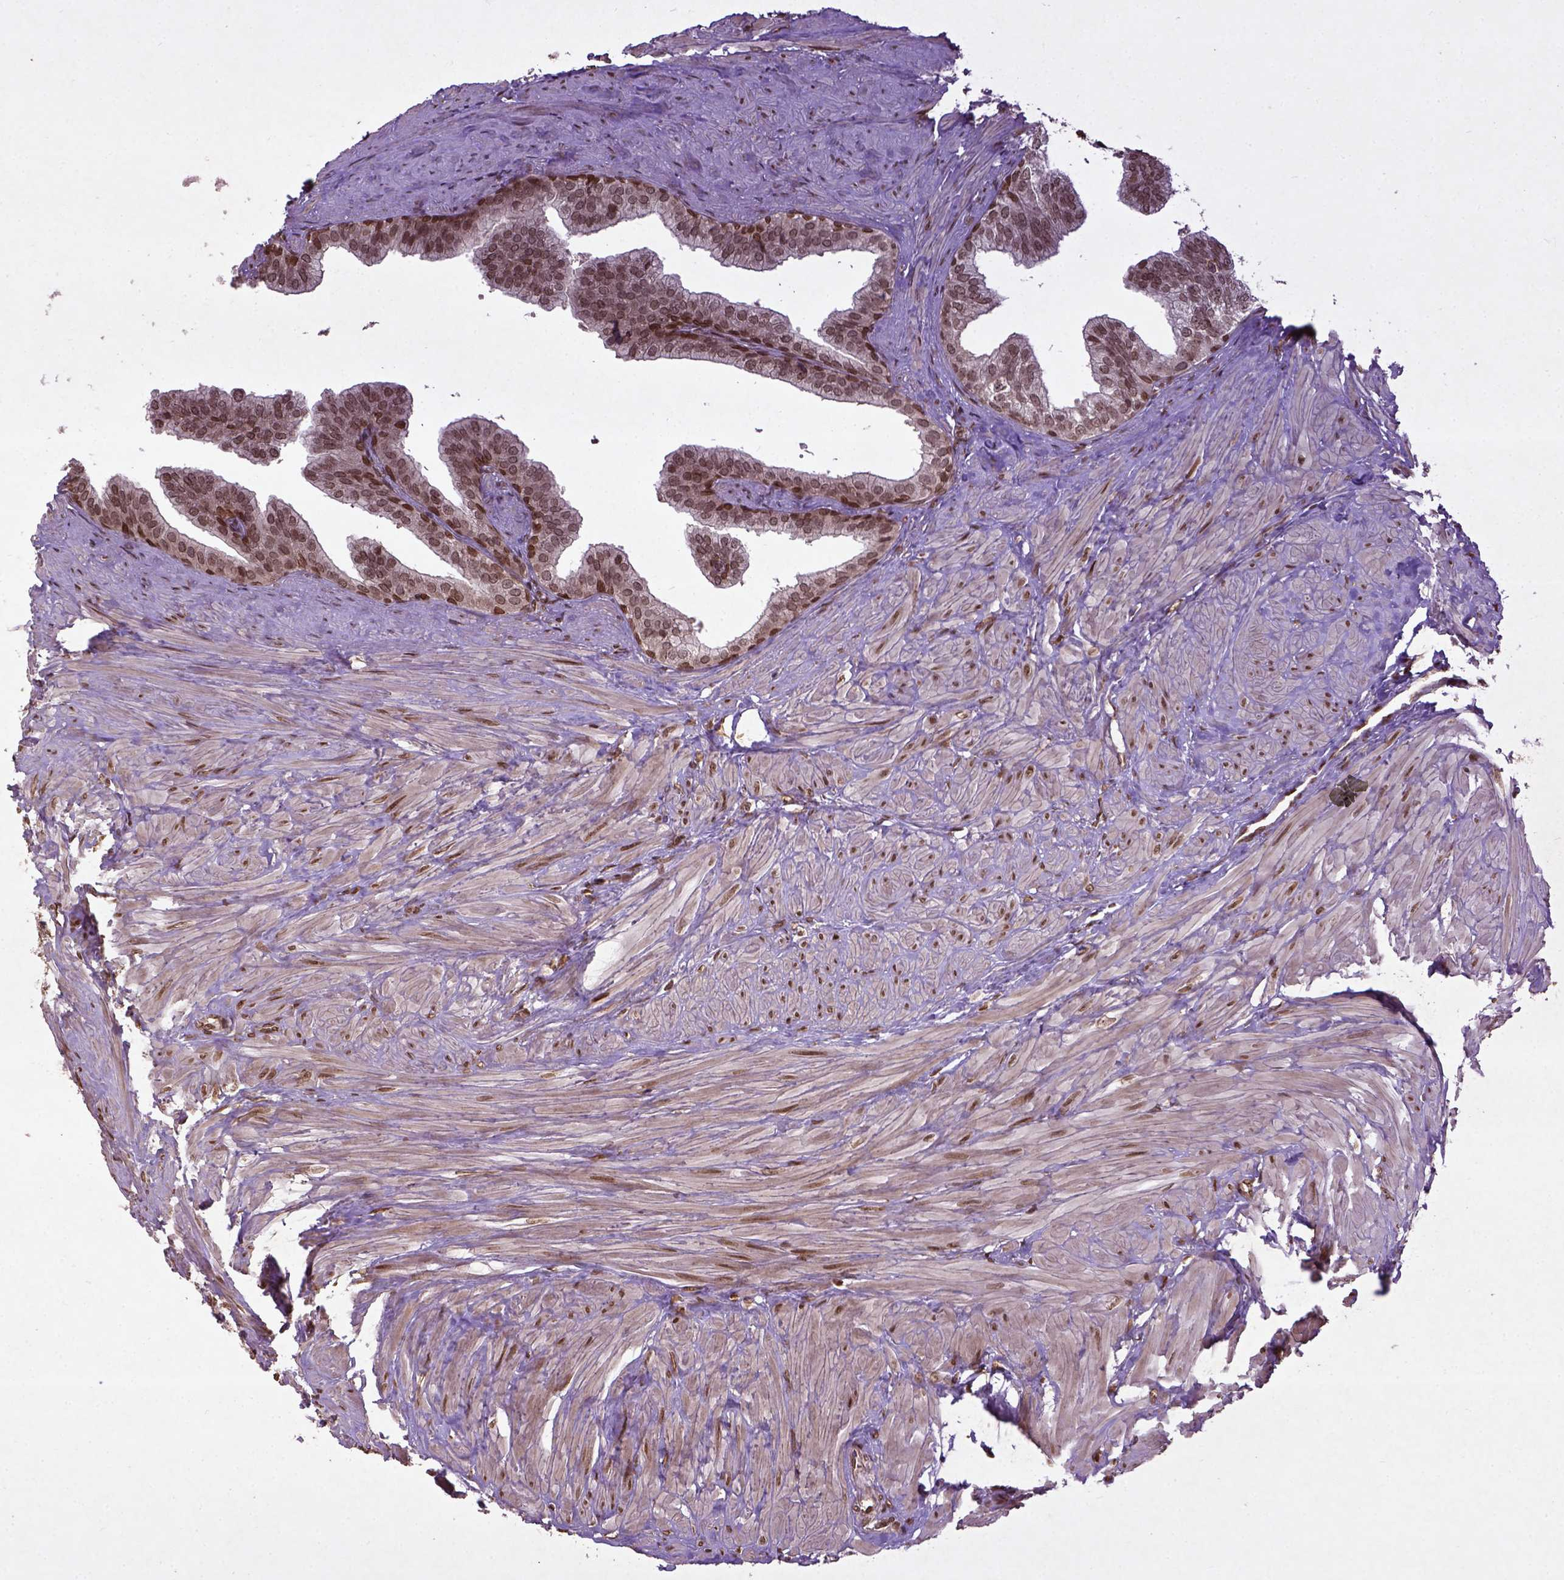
{"staining": {"intensity": "moderate", "quantity": ">75%", "location": "nuclear"}, "tissue": "prostate", "cell_type": "Glandular cells", "image_type": "normal", "snomed": [{"axis": "morphology", "description": "Normal tissue, NOS"}, {"axis": "topography", "description": "Prostate"}, {"axis": "topography", "description": "Peripheral nerve tissue"}], "caption": "High-power microscopy captured an immunohistochemistry histopathology image of unremarkable prostate, revealing moderate nuclear expression in about >75% of glandular cells. (Brightfield microscopy of DAB IHC at high magnification).", "gene": "BANF1", "patient": {"sex": "male", "age": 55}}